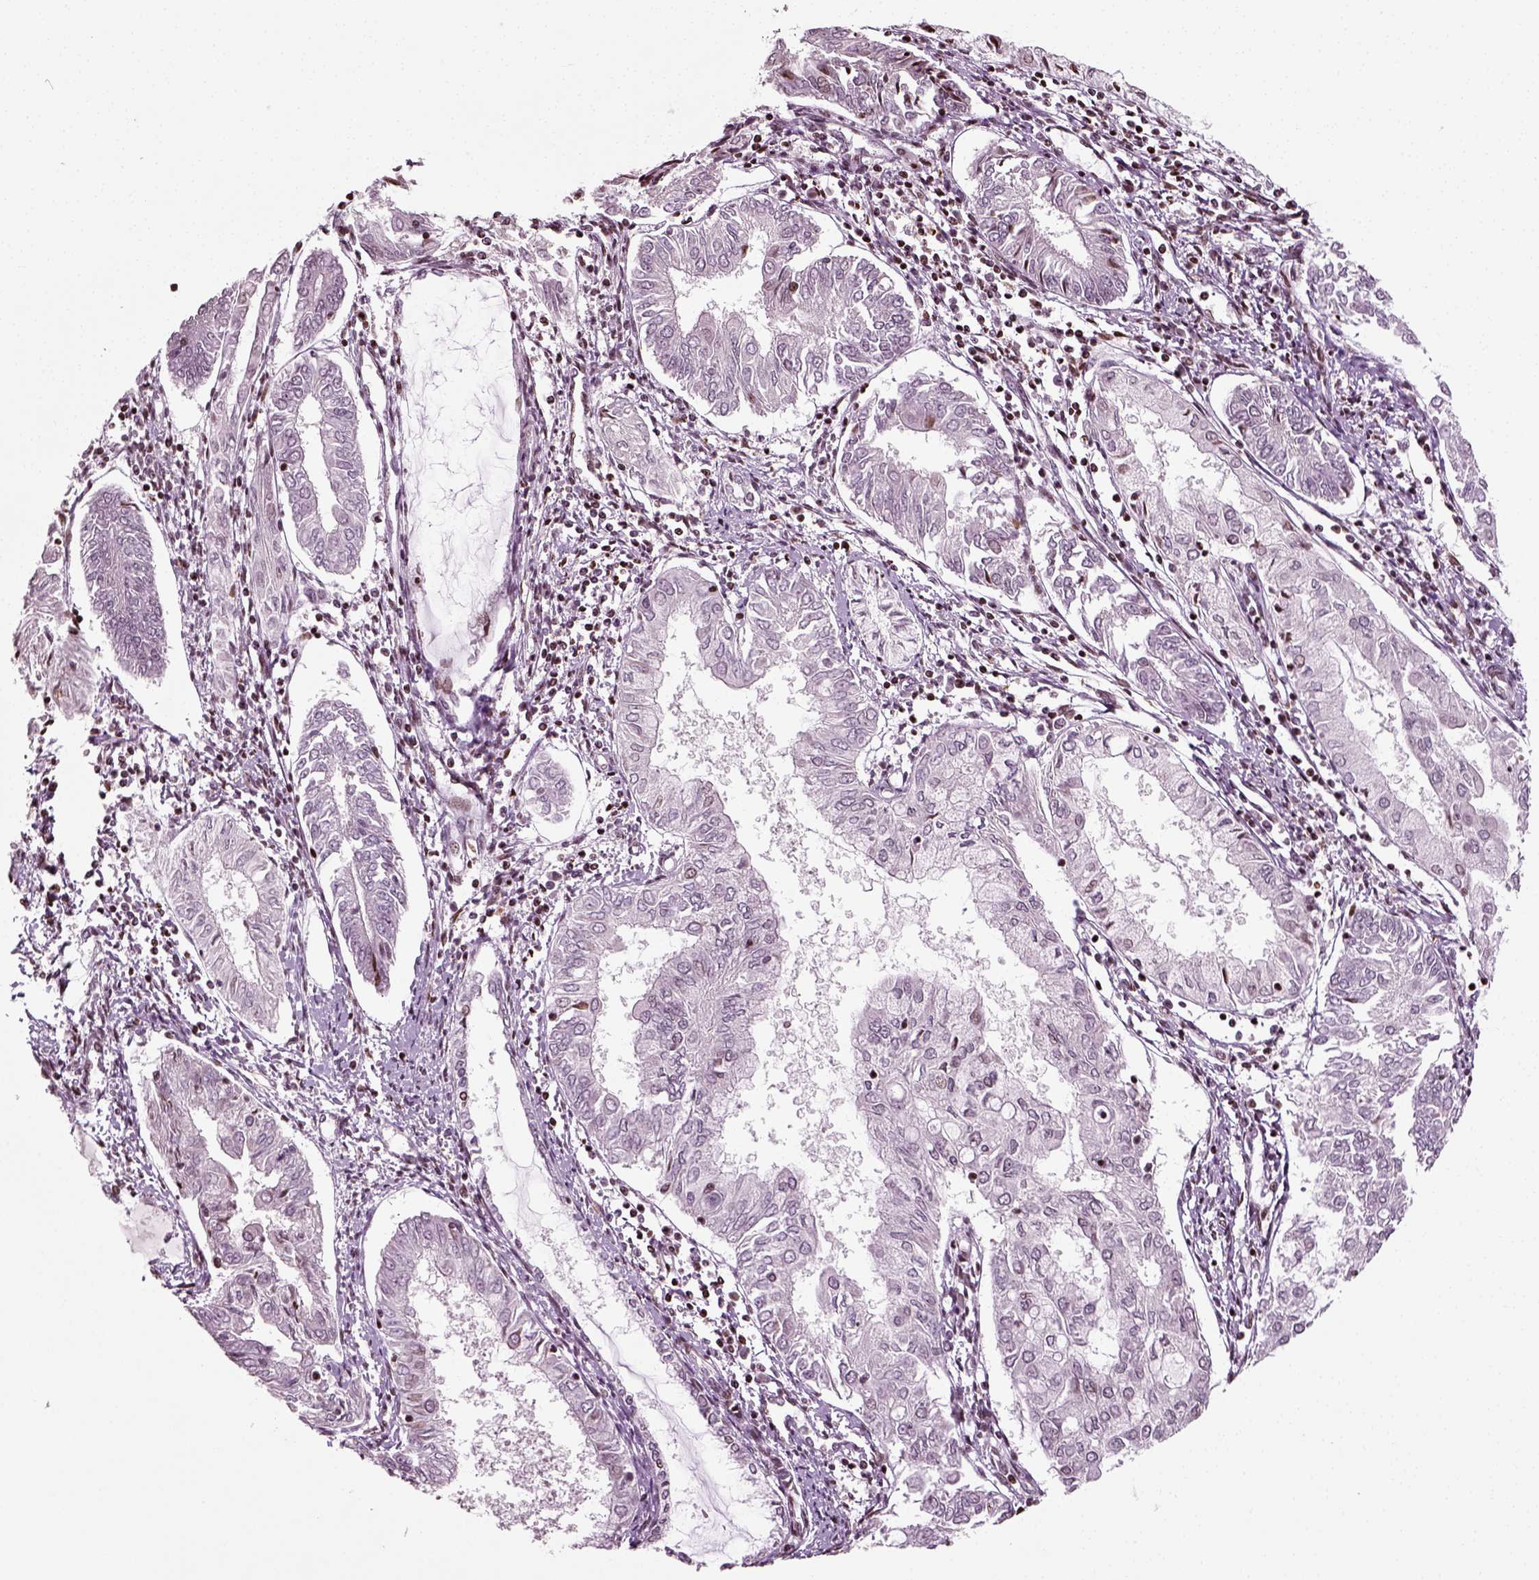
{"staining": {"intensity": "negative", "quantity": "none", "location": "none"}, "tissue": "endometrial cancer", "cell_type": "Tumor cells", "image_type": "cancer", "snomed": [{"axis": "morphology", "description": "Adenocarcinoma, NOS"}, {"axis": "topography", "description": "Endometrium"}], "caption": "DAB immunohistochemical staining of human endometrial cancer (adenocarcinoma) reveals no significant positivity in tumor cells. (Stains: DAB (3,3'-diaminobenzidine) immunohistochemistry (IHC) with hematoxylin counter stain, Microscopy: brightfield microscopy at high magnification).", "gene": "HEYL", "patient": {"sex": "female", "age": 68}}